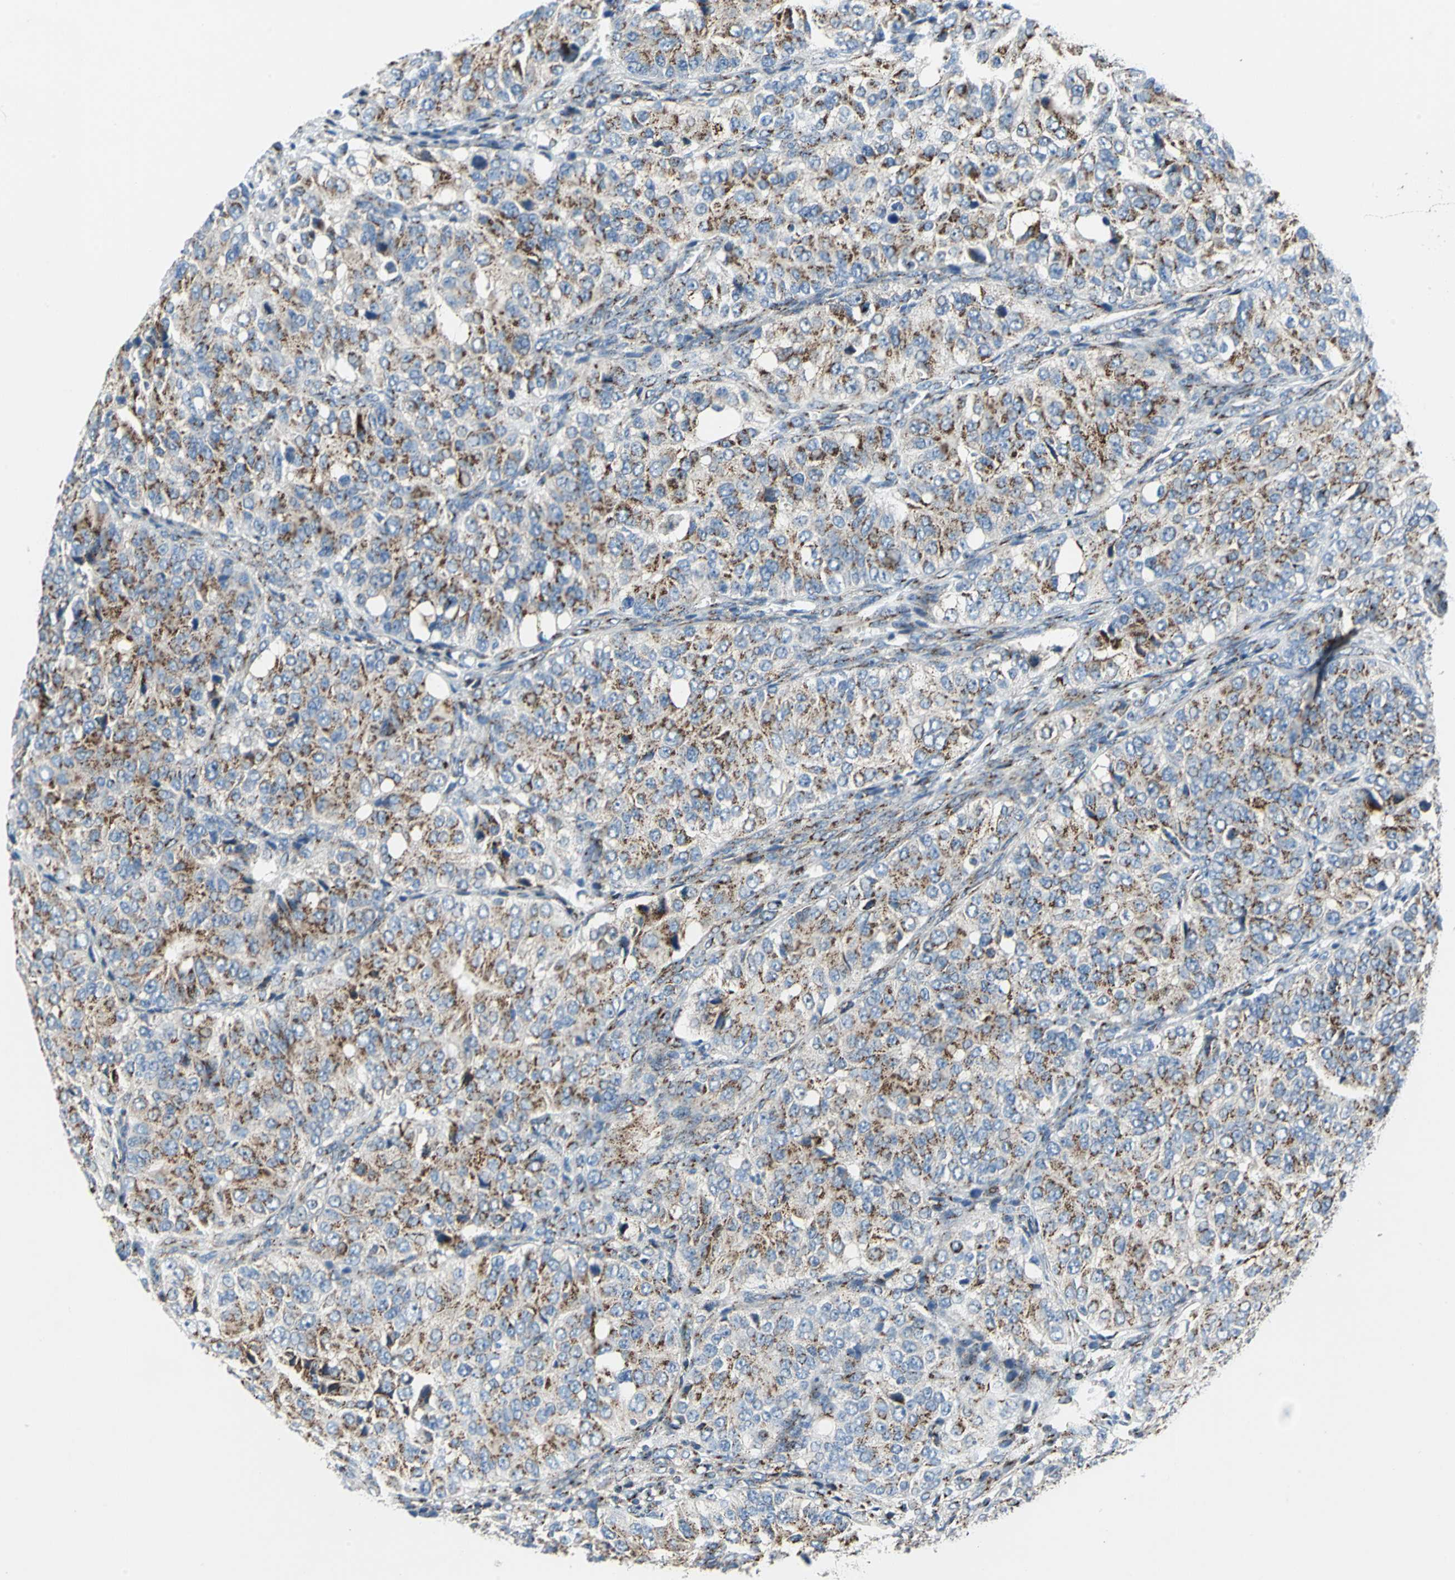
{"staining": {"intensity": "strong", "quantity": ">75%", "location": "cytoplasmic/membranous"}, "tissue": "ovarian cancer", "cell_type": "Tumor cells", "image_type": "cancer", "snomed": [{"axis": "morphology", "description": "Carcinoma, endometroid"}, {"axis": "topography", "description": "Ovary"}], "caption": "The image shows staining of endometroid carcinoma (ovarian), revealing strong cytoplasmic/membranous protein expression (brown color) within tumor cells.", "gene": "GPR3", "patient": {"sex": "female", "age": 51}}